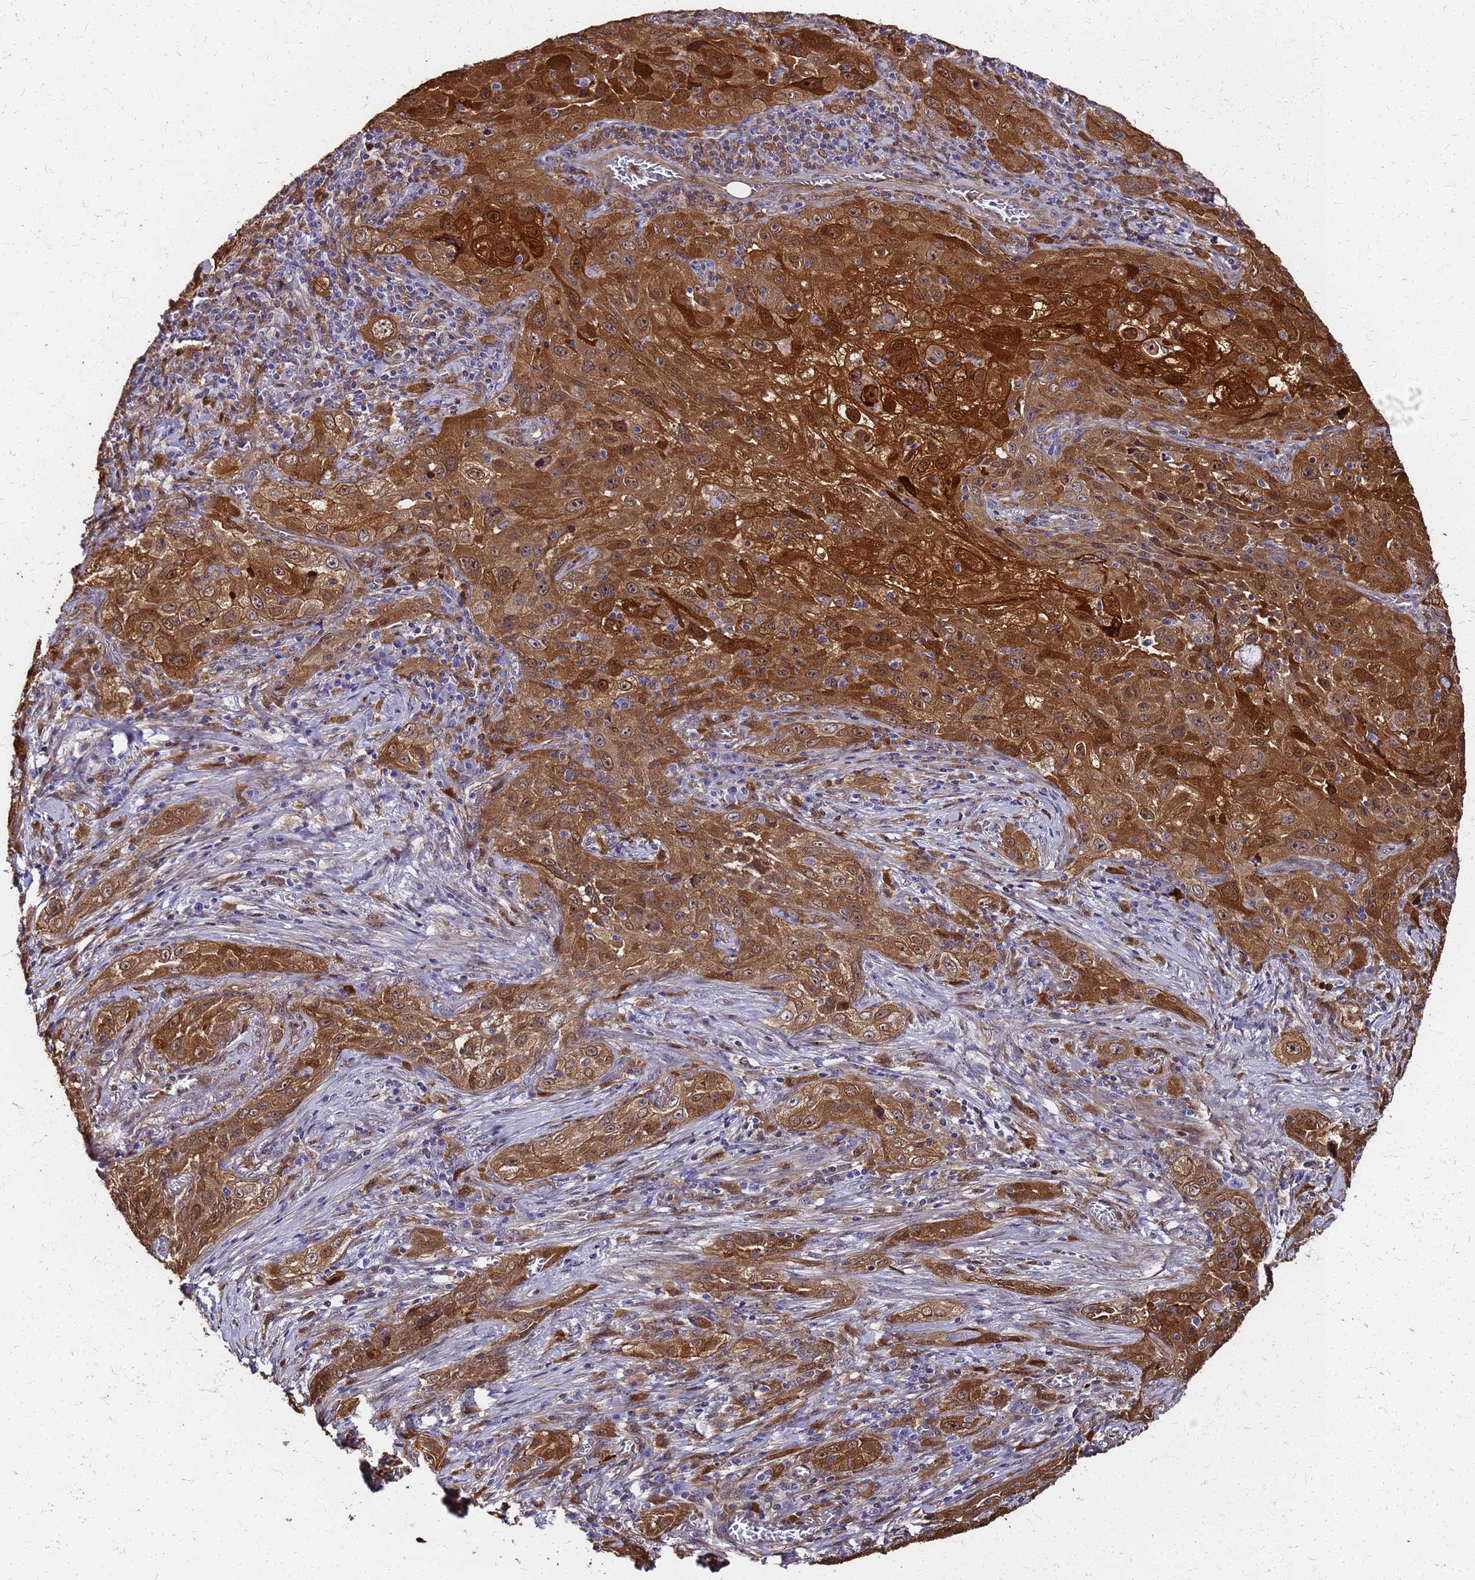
{"staining": {"intensity": "strong", "quantity": ">75%", "location": "cytoplasmic/membranous,nuclear"}, "tissue": "lung cancer", "cell_type": "Tumor cells", "image_type": "cancer", "snomed": [{"axis": "morphology", "description": "Squamous cell carcinoma, NOS"}, {"axis": "topography", "description": "Lung"}], "caption": "Protein staining shows strong cytoplasmic/membranous and nuclear staining in about >75% of tumor cells in lung cancer (squamous cell carcinoma).", "gene": "S100A11", "patient": {"sex": "female", "age": 69}}